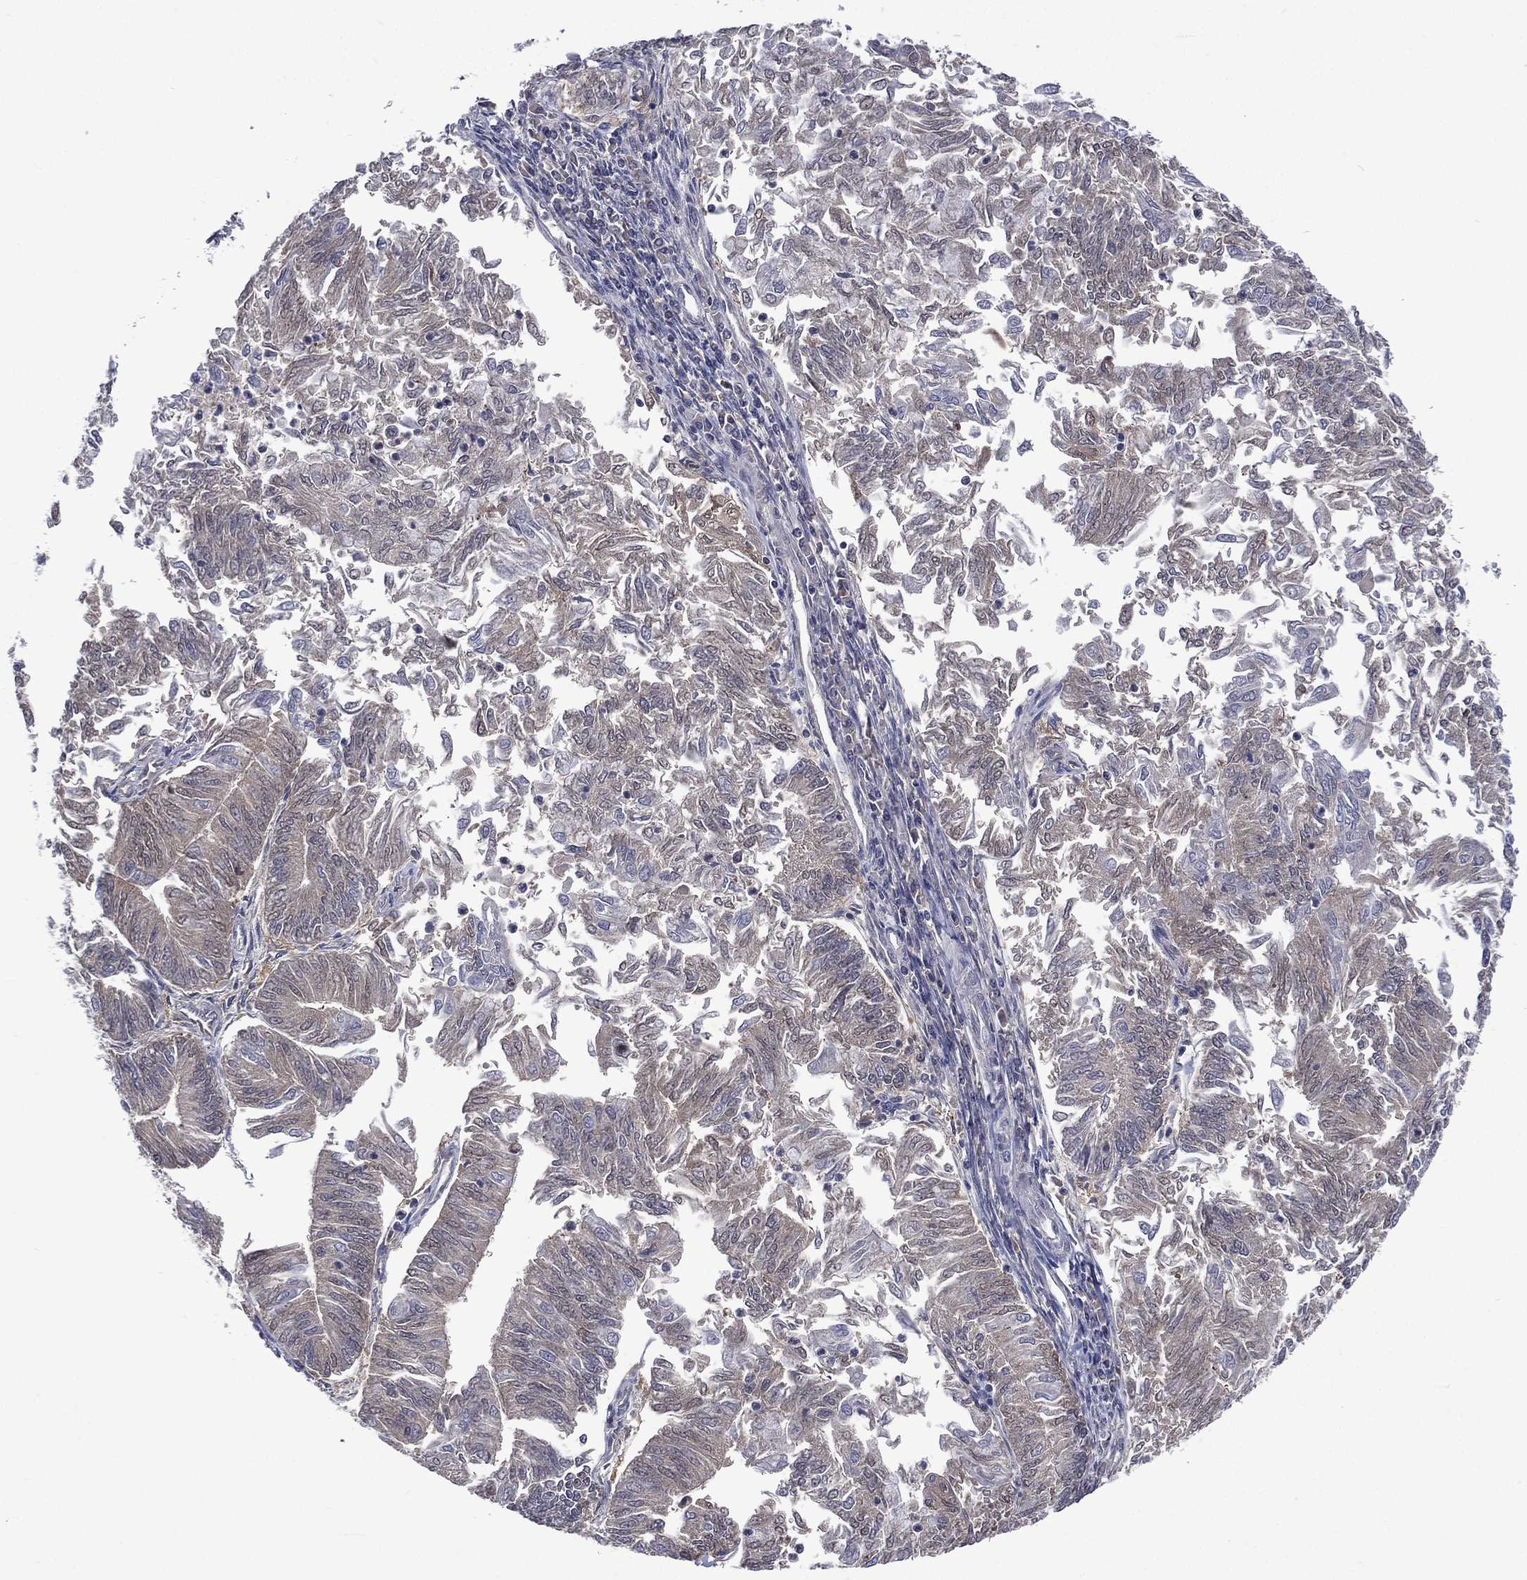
{"staining": {"intensity": "negative", "quantity": "none", "location": "none"}, "tissue": "endometrial cancer", "cell_type": "Tumor cells", "image_type": "cancer", "snomed": [{"axis": "morphology", "description": "Adenocarcinoma, NOS"}, {"axis": "topography", "description": "Endometrium"}], "caption": "Micrograph shows no significant protein positivity in tumor cells of endometrial cancer (adenocarcinoma). Nuclei are stained in blue.", "gene": "MTAP", "patient": {"sex": "female", "age": 59}}